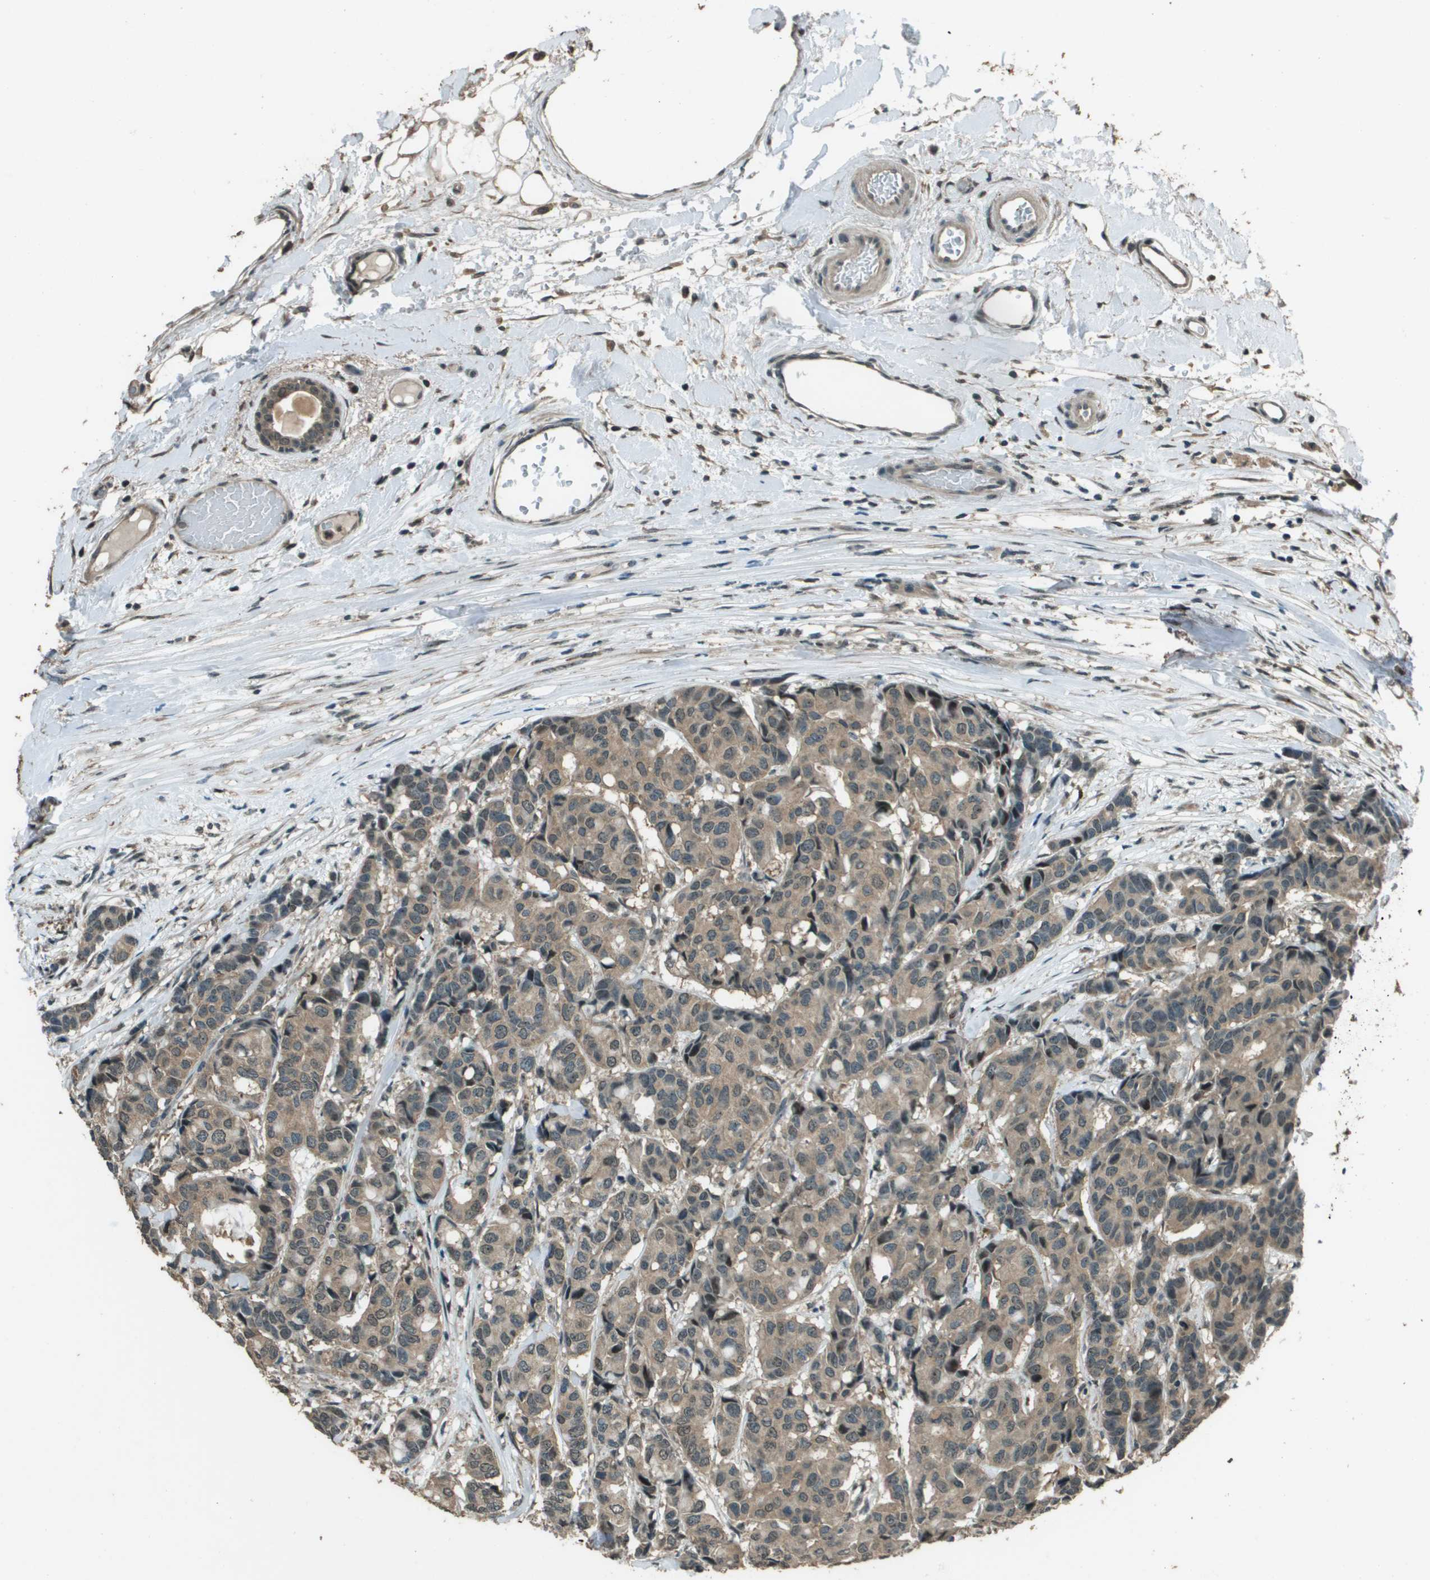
{"staining": {"intensity": "moderate", "quantity": ">75%", "location": "cytoplasmic/membranous"}, "tissue": "breast cancer", "cell_type": "Tumor cells", "image_type": "cancer", "snomed": [{"axis": "morphology", "description": "Duct carcinoma"}, {"axis": "topography", "description": "Breast"}], "caption": "Protein expression analysis of intraductal carcinoma (breast) reveals moderate cytoplasmic/membranous positivity in approximately >75% of tumor cells.", "gene": "SDC3", "patient": {"sex": "female", "age": 87}}